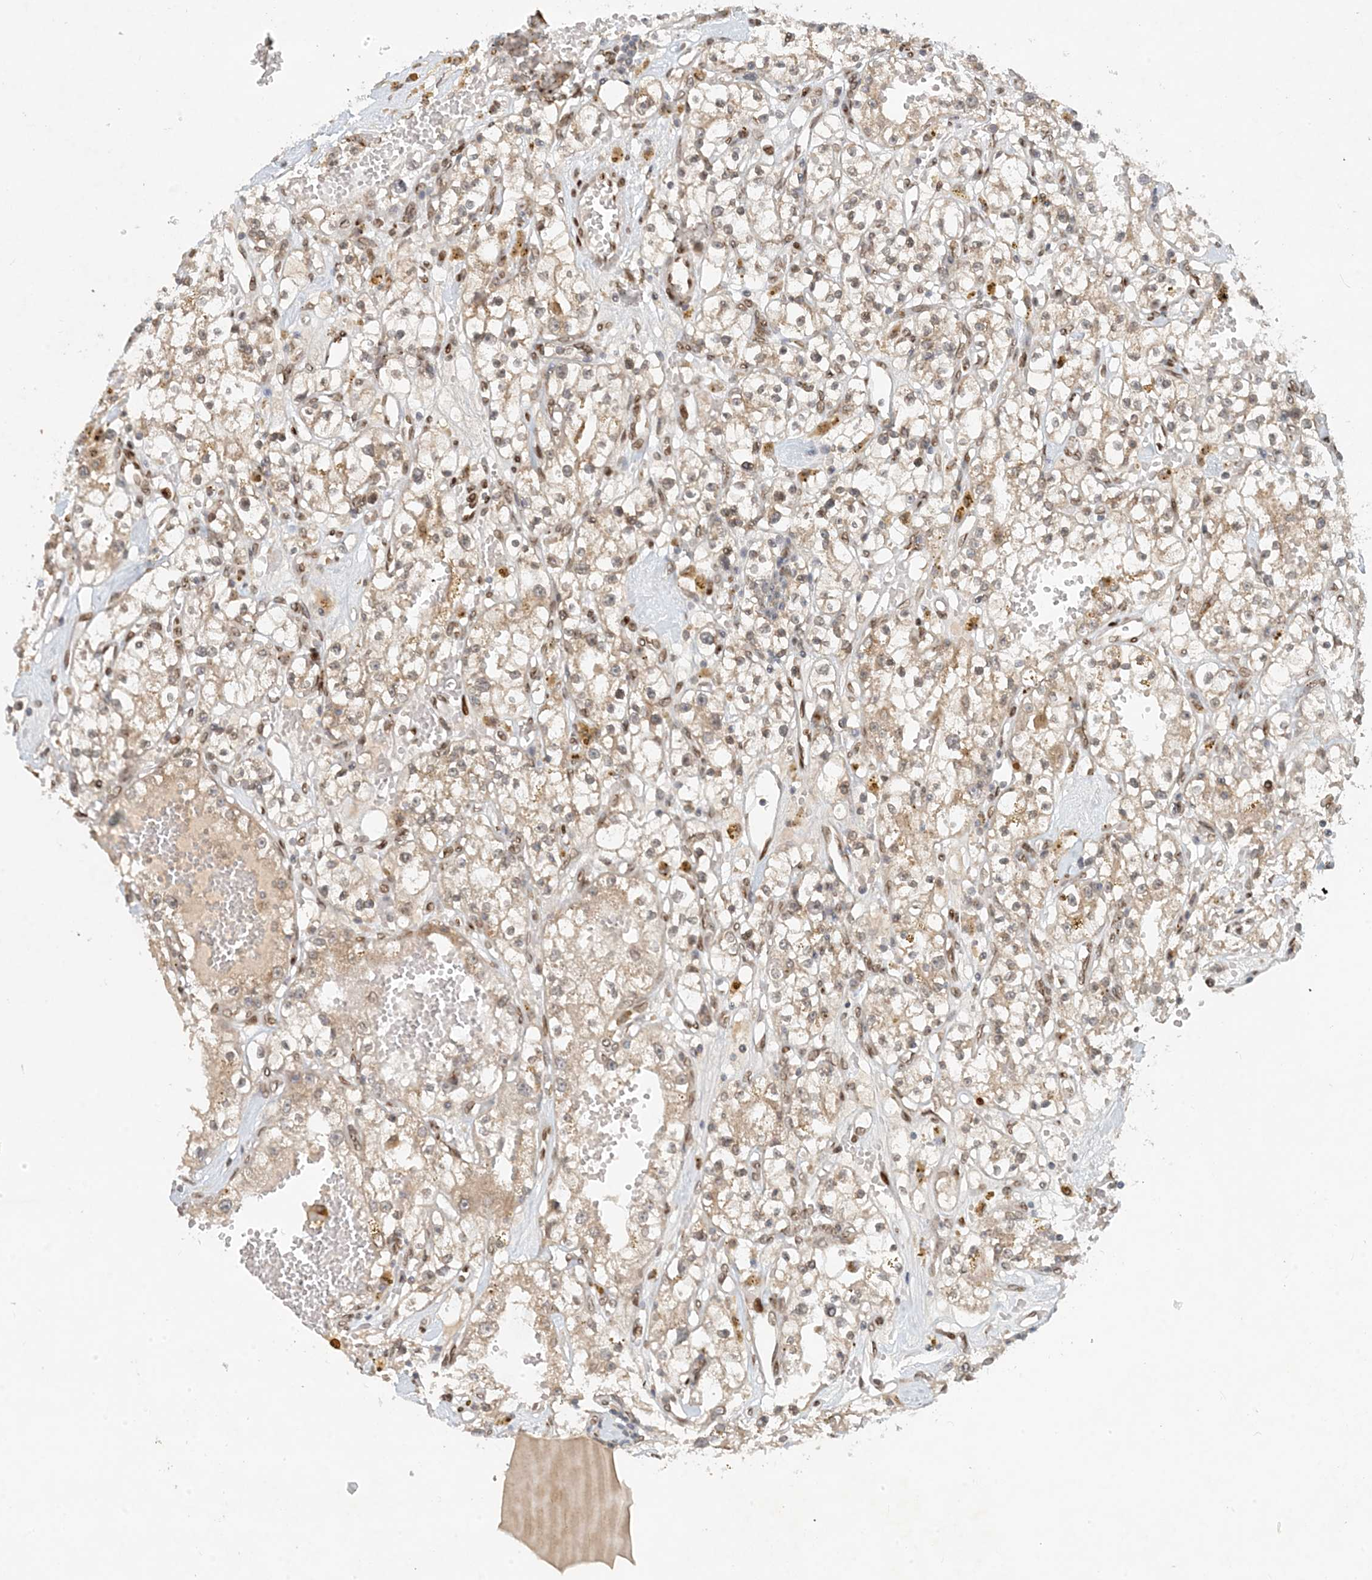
{"staining": {"intensity": "weak", "quantity": "25%-75%", "location": "cytoplasmic/membranous"}, "tissue": "renal cancer", "cell_type": "Tumor cells", "image_type": "cancer", "snomed": [{"axis": "morphology", "description": "Adenocarcinoma, NOS"}, {"axis": "topography", "description": "Kidney"}], "caption": "A brown stain shows weak cytoplasmic/membranous expression of a protein in renal cancer (adenocarcinoma) tumor cells.", "gene": "SLC35A2", "patient": {"sex": "male", "age": 56}}